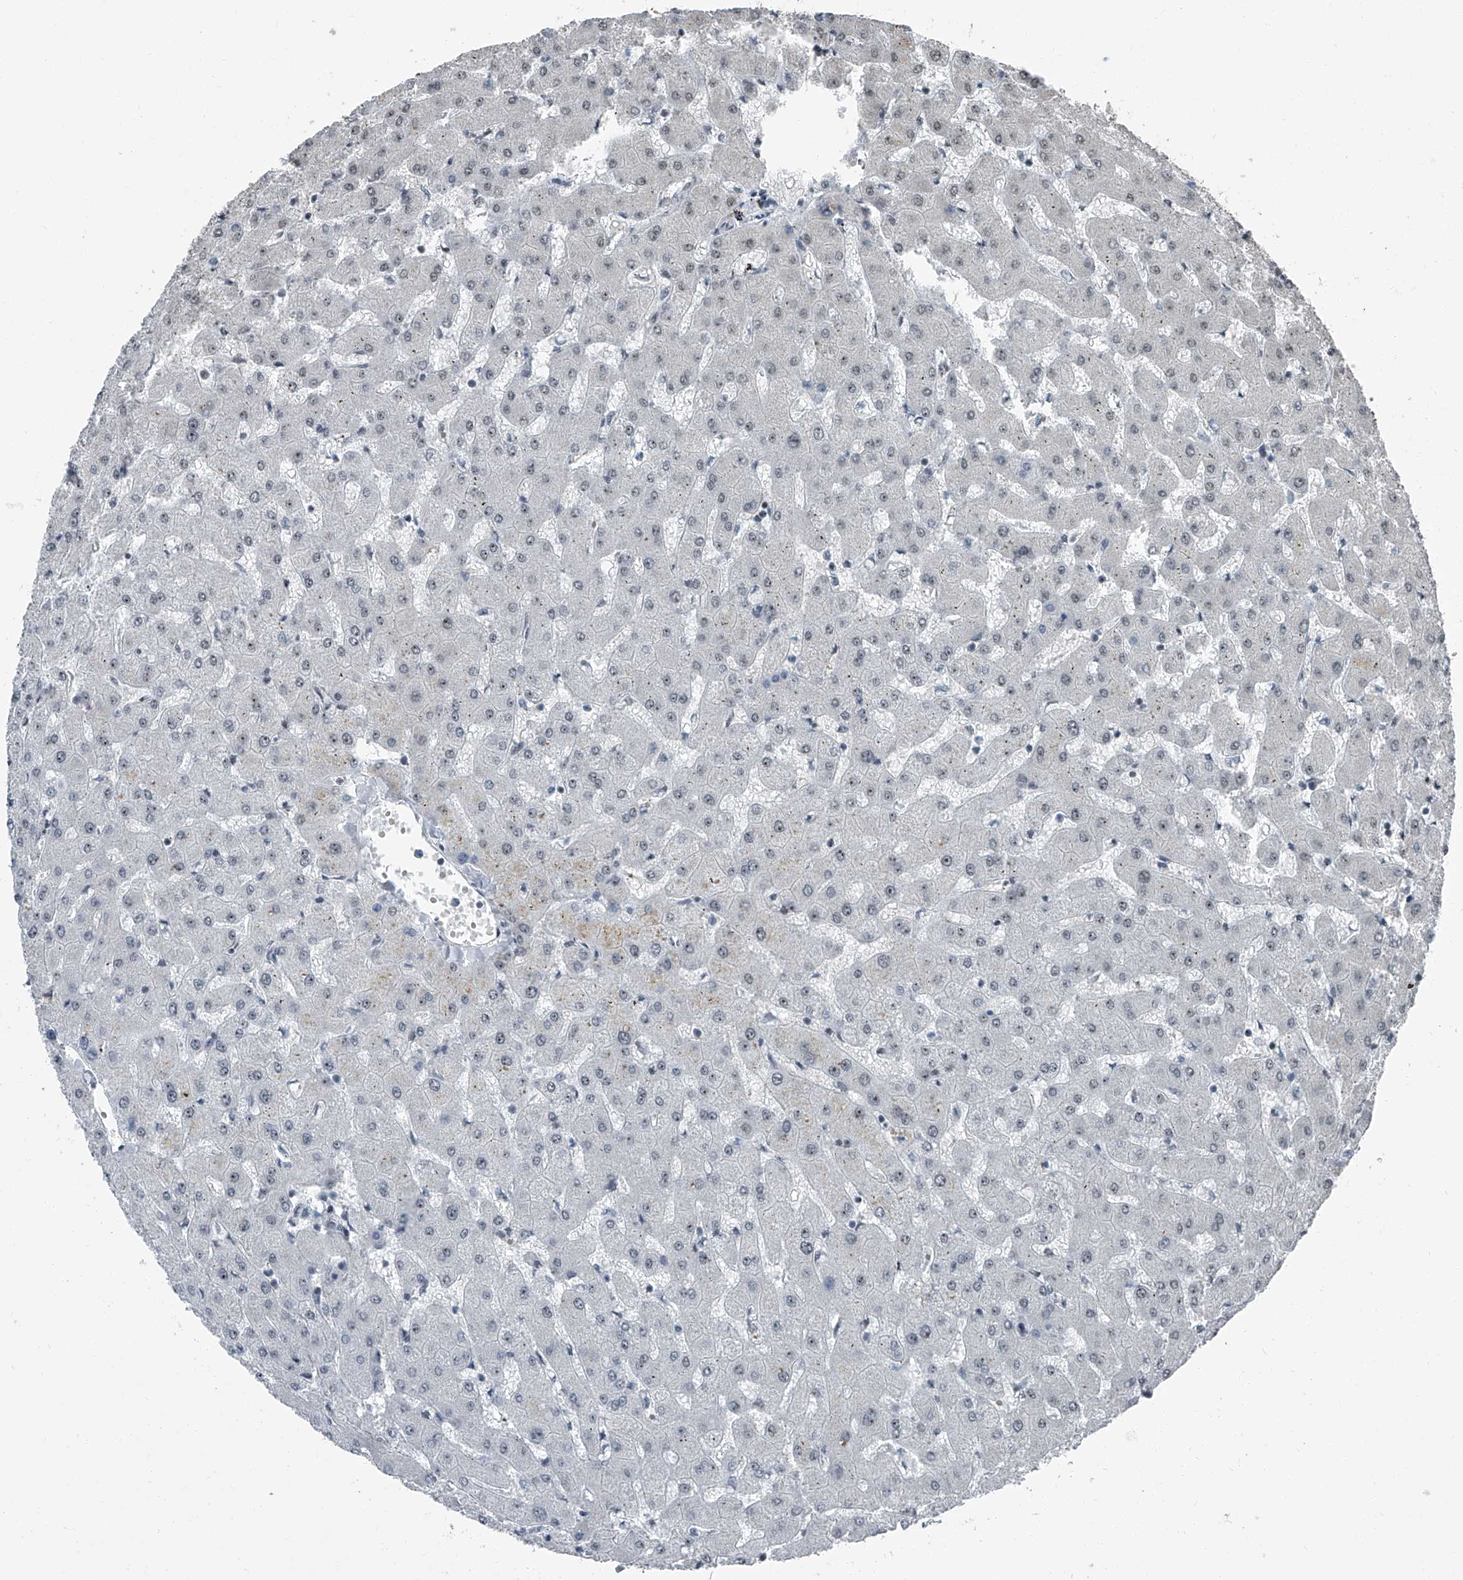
{"staining": {"intensity": "weak", "quantity": "<25%", "location": "nuclear"}, "tissue": "liver", "cell_type": "Cholangiocytes", "image_type": "normal", "snomed": [{"axis": "morphology", "description": "Normal tissue, NOS"}, {"axis": "topography", "description": "Liver"}], "caption": "A high-resolution micrograph shows immunohistochemistry (IHC) staining of unremarkable liver, which displays no significant staining in cholangiocytes.", "gene": "TCOF1", "patient": {"sex": "female", "age": 63}}